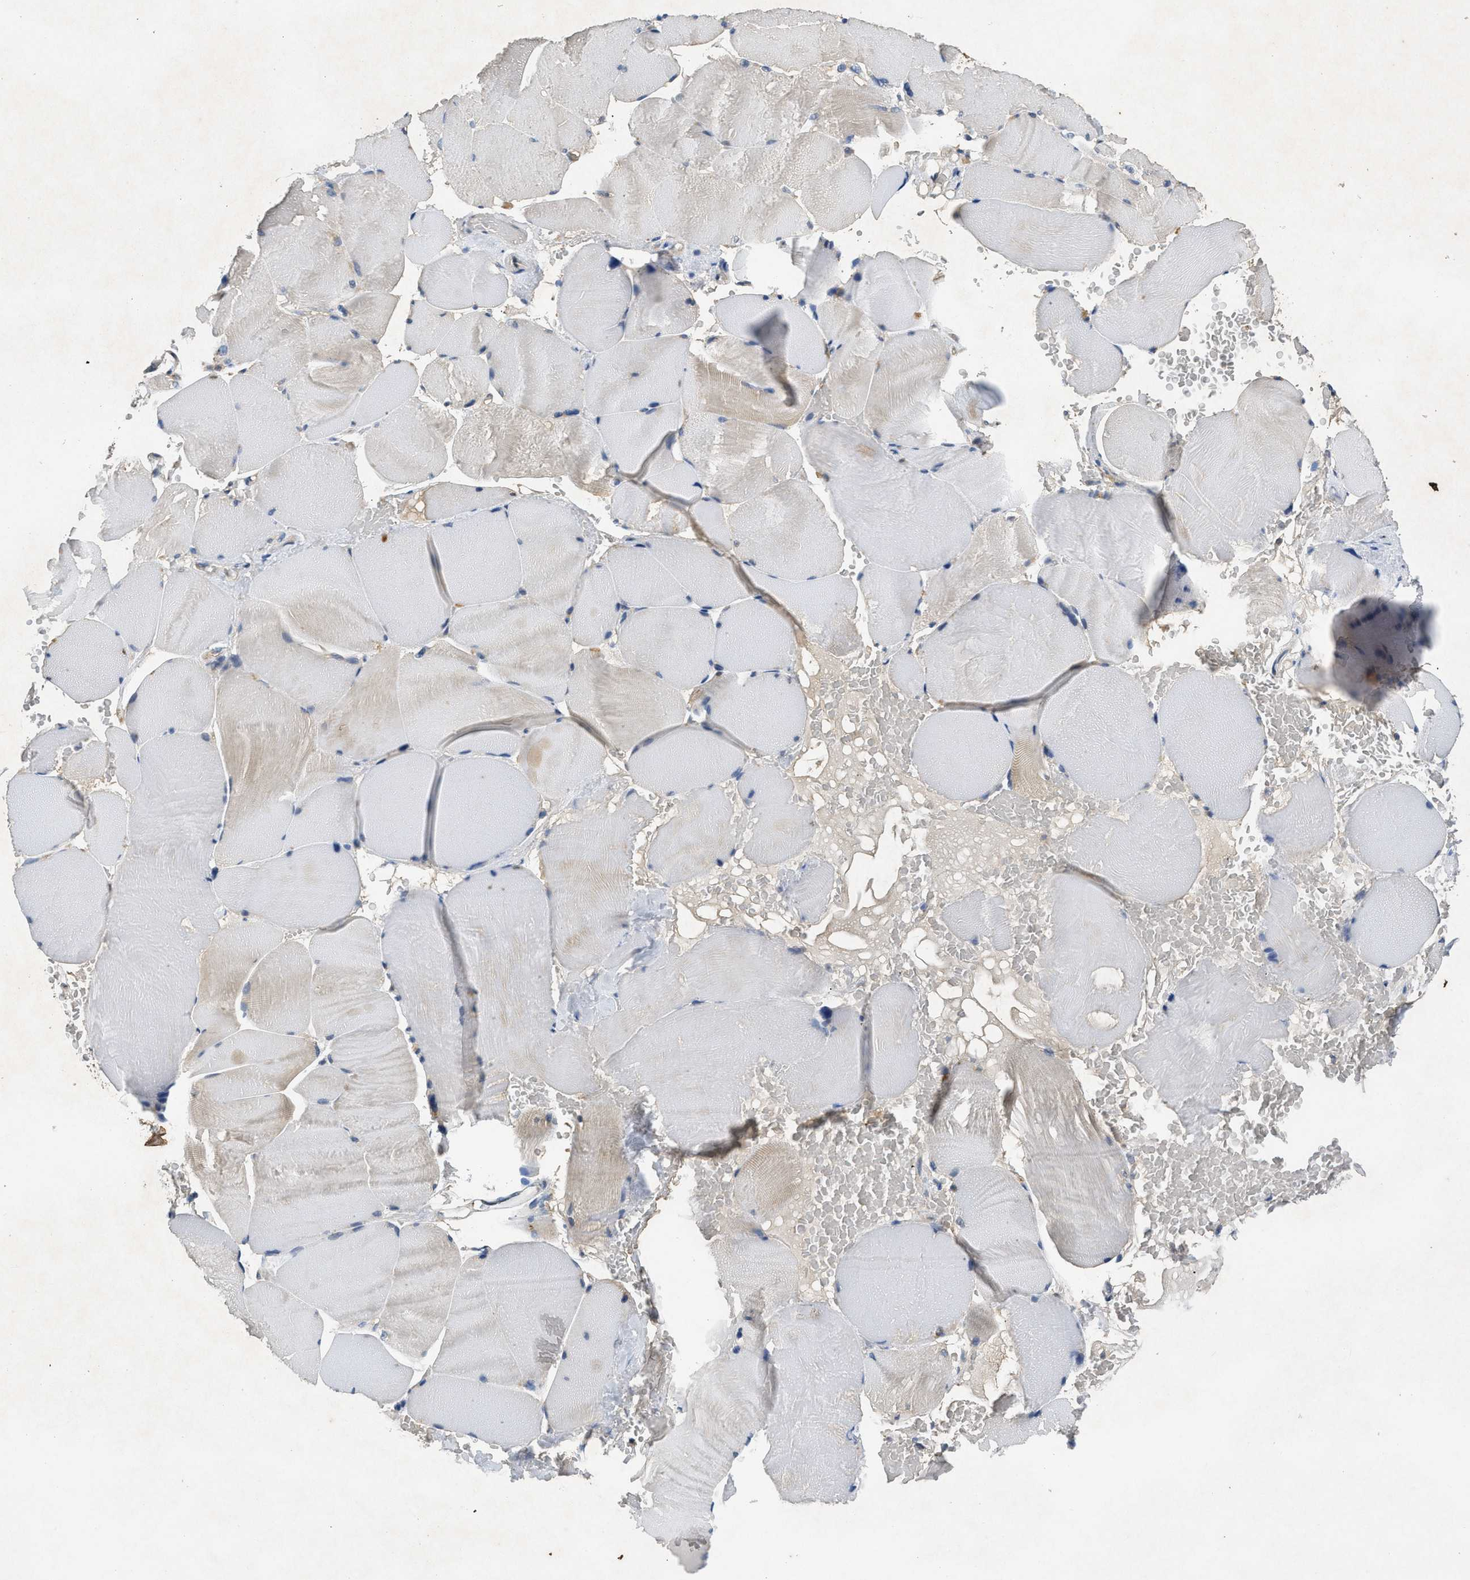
{"staining": {"intensity": "weak", "quantity": "<25%", "location": "cytoplasmic/membranous"}, "tissue": "skeletal muscle", "cell_type": "Myocytes", "image_type": "normal", "snomed": [{"axis": "morphology", "description": "Normal tissue, NOS"}, {"axis": "topography", "description": "Skin"}, {"axis": "topography", "description": "Skeletal muscle"}], "caption": "DAB immunohistochemical staining of benign human skeletal muscle exhibits no significant expression in myocytes. (Brightfield microscopy of DAB (3,3'-diaminobenzidine) immunohistochemistry (IHC) at high magnification).", "gene": "PPP3CA", "patient": {"sex": "male", "age": 83}}